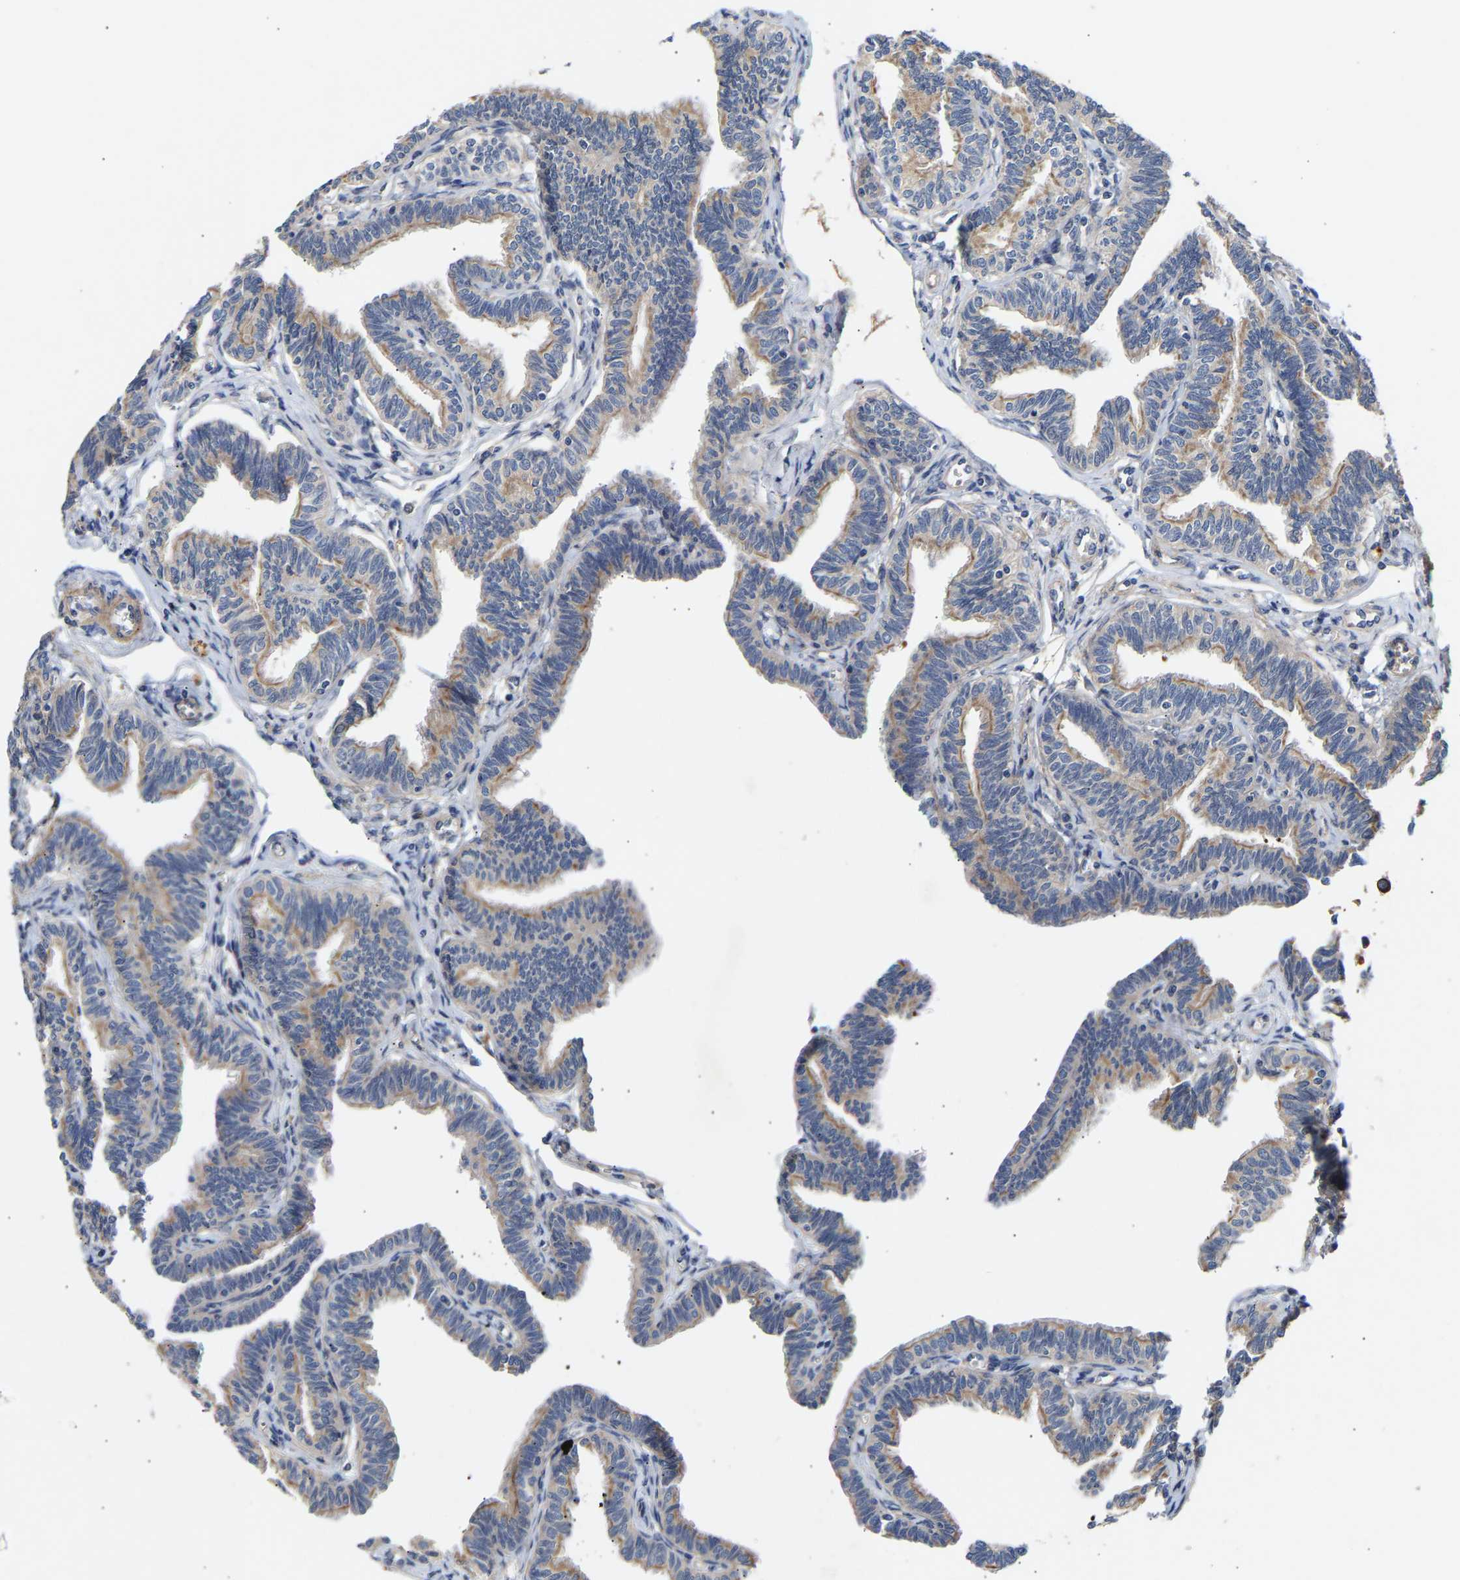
{"staining": {"intensity": "moderate", "quantity": "25%-75%", "location": "cytoplasmic/membranous"}, "tissue": "fallopian tube", "cell_type": "Glandular cells", "image_type": "normal", "snomed": [{"axis": "morphology", "description": "Normal tissue, NOS"}, {"axis": "topography", "description": "Fallopian tube"}, {"axis": "topography", "description": "Ovary"}], "caption": "Protein expression analysis of benign human fallopian tube reveals moderate cytoplasmic/membranous expression in approximately 25%-75% of glandular cells. (Stains: DAB (3,3'-diaminobenzidine) in brown, nuclei in blue, Microscopy: brightfield microscopy at high magnification).", "gene": "KASH5", "patient": {"sex": "female", "age": 23}}